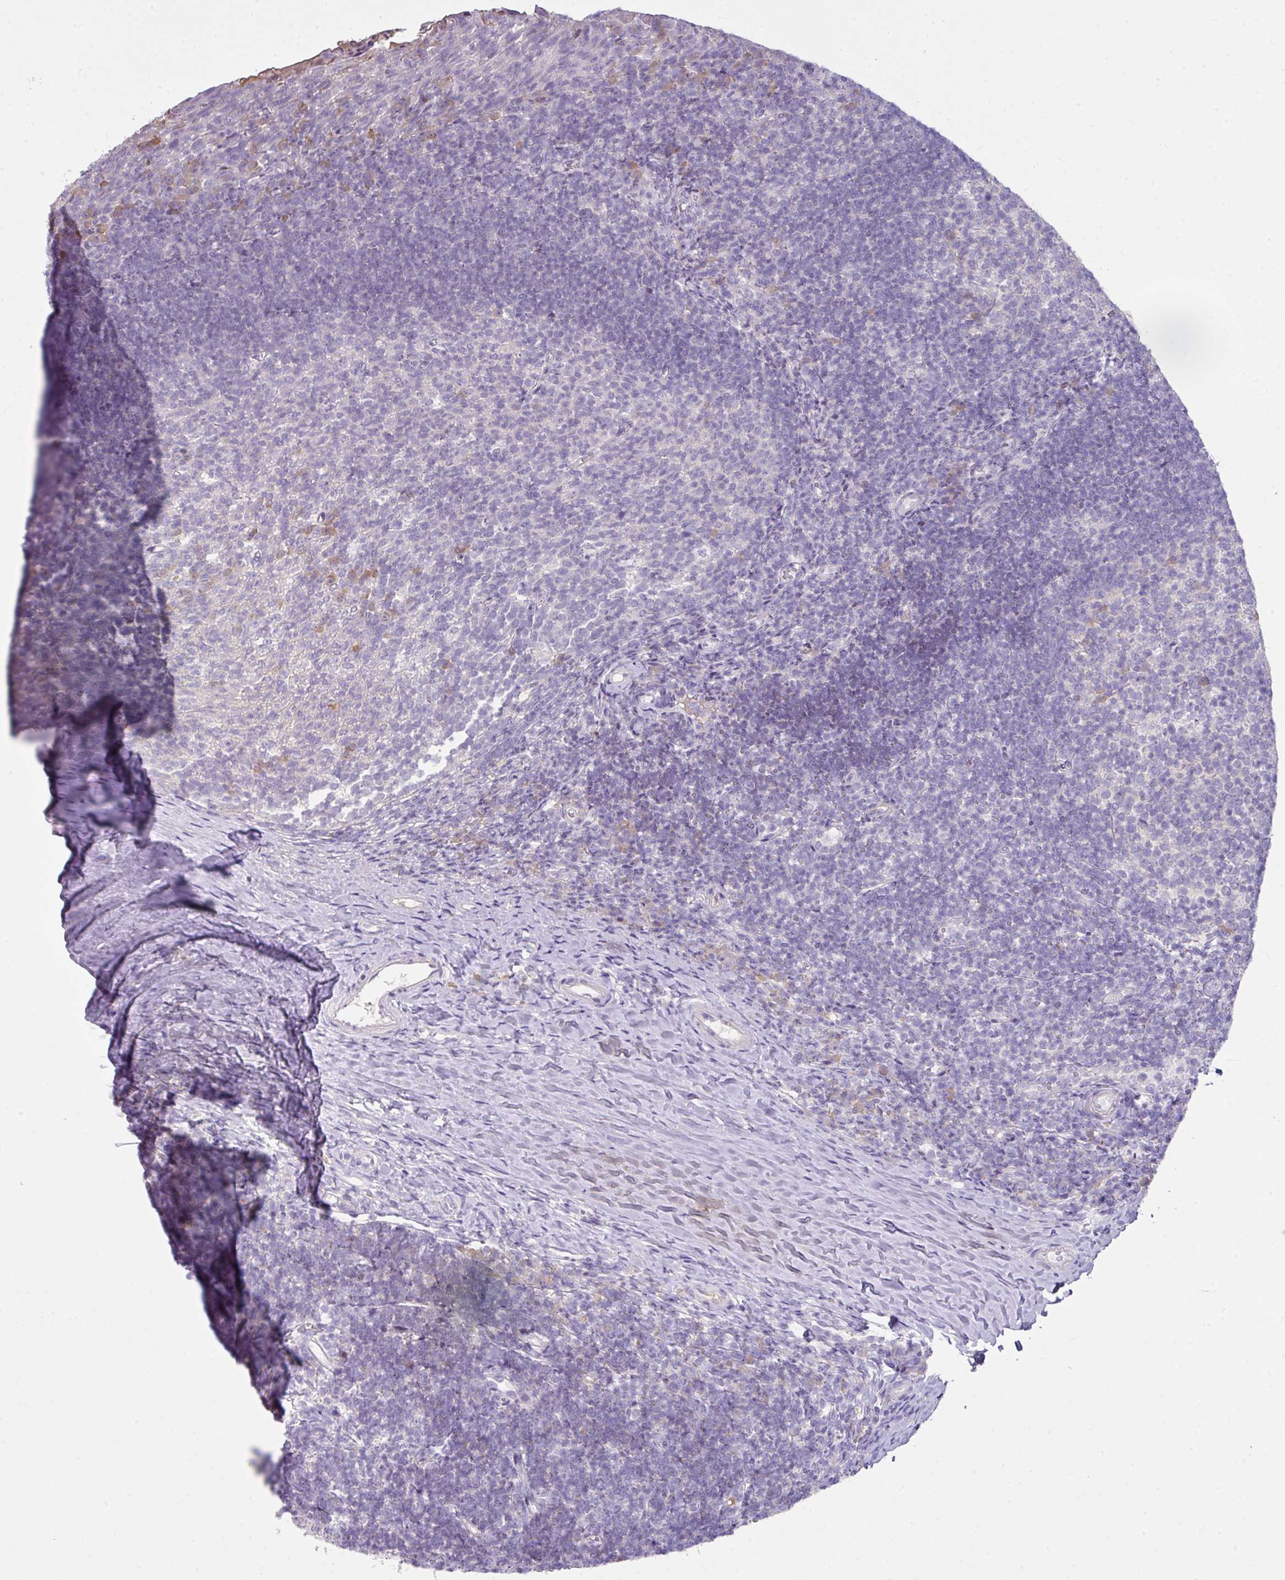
{"staining": {"intensity": "negative", "quantity": "none", "location": "none"}, "tissue": "tonsil", "cell_type": "Germinal center cells", "image_type": "normal", "snomed": [{"axis": "morphology", "description": "Normal tissue, NOS"}, {"axis": "topography", "description": "Tonsil"}], "caption": "The photomicrograph displays no staining of germinal center cells in unremarkable tonsil.", "gene": "OR6C6", "patient": {"sex": "female", "age": 10}}